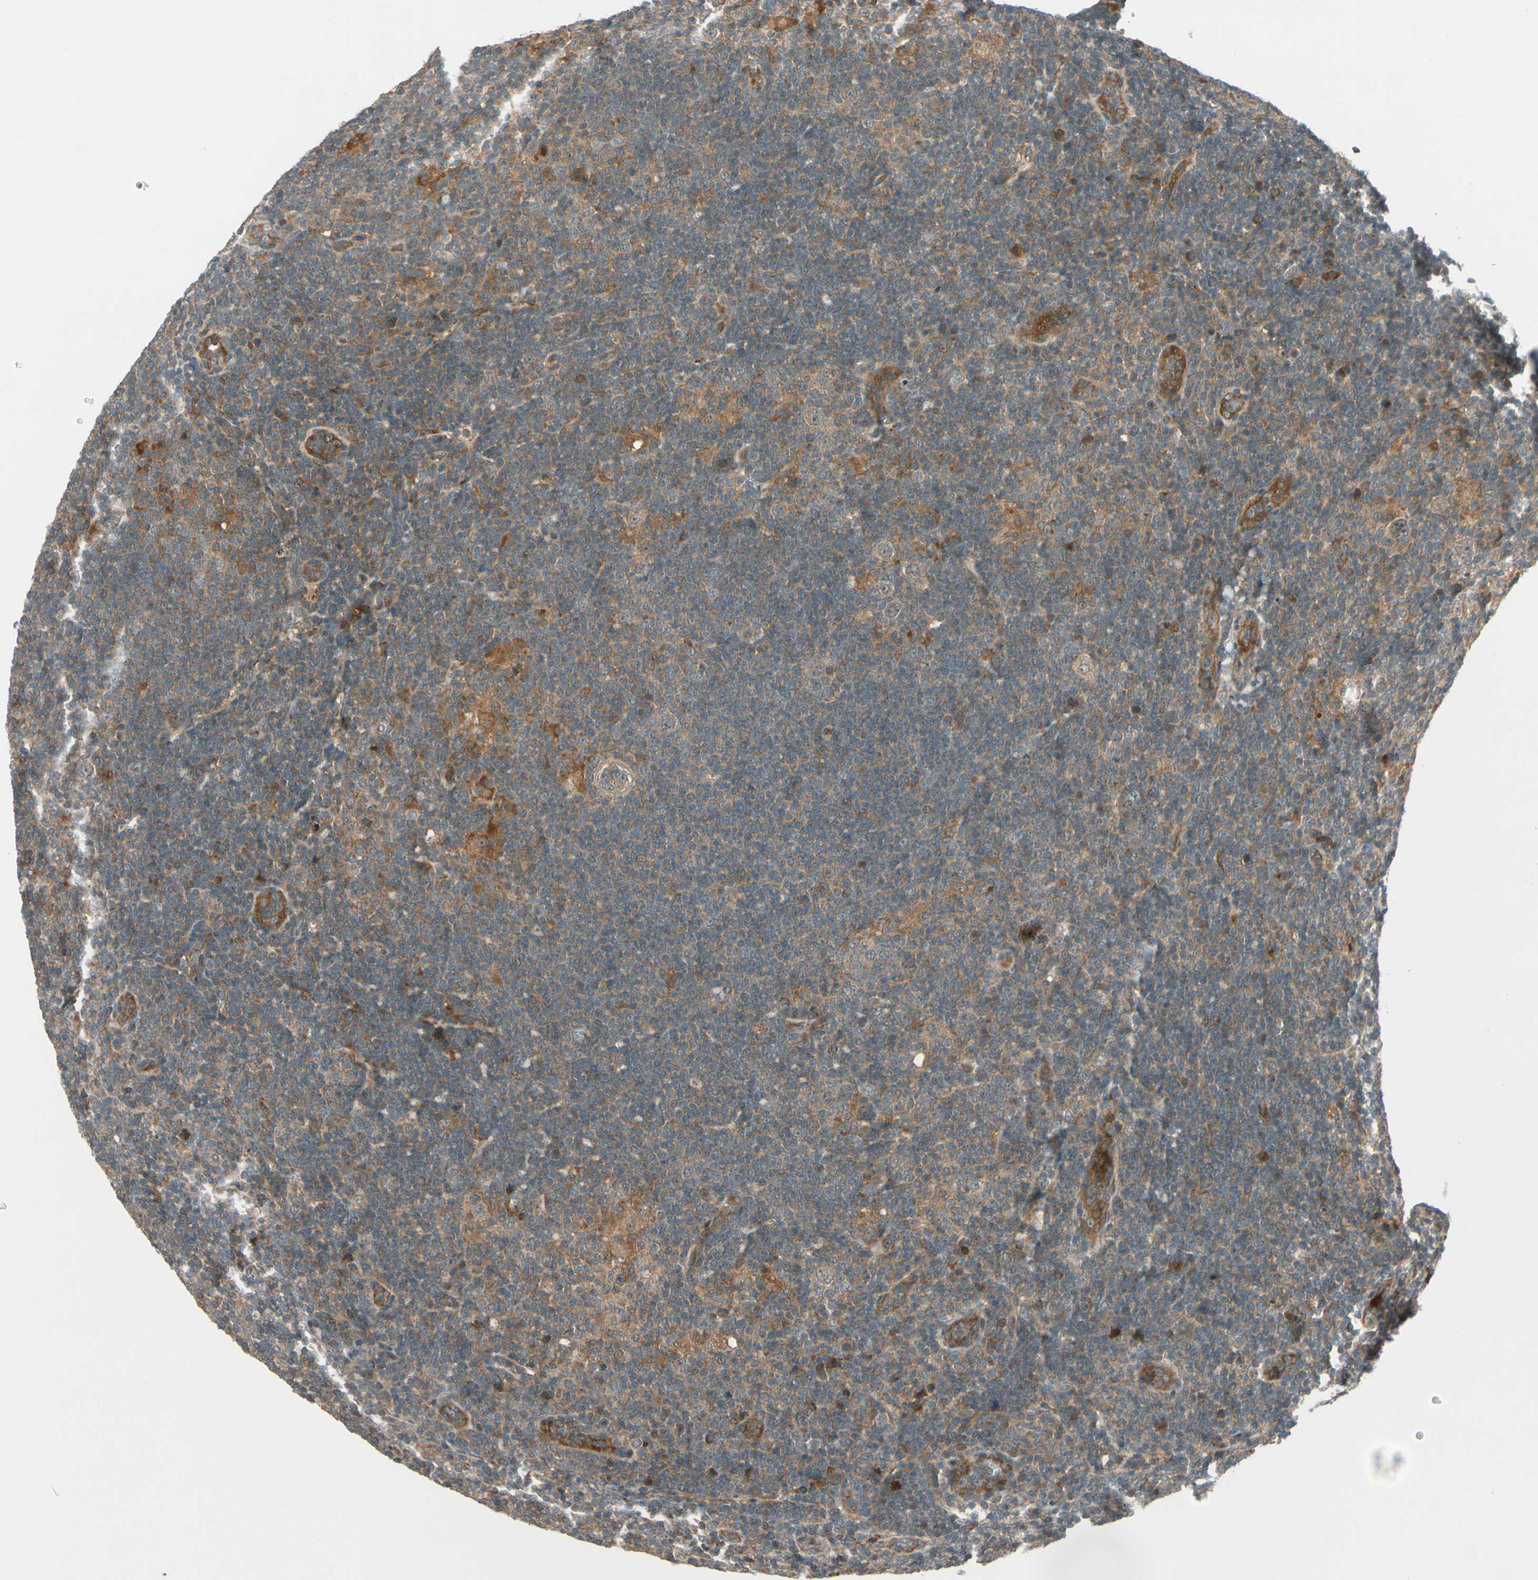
{"staining": {"intensity": "moderate", "quantity": ">75%", "location": "cytoplasmic/membranous"}, "tissue": "lymphoma", "cell_type": "Tumor cells", "image_type": "cancer", "snomed": [{"axis": "morphology", "description": "Hodgkin's disease, NOS"}, {"axis": "topography", "description": "Lymph node"}], "caption": "Moderate cytoplasmic/membranous expression for a protein is present in about >75% of tumor cells of Hodgkin's disease using IHC.", "gene": "ACVR1C", "patient": {"sex": "female", "age": 57}}